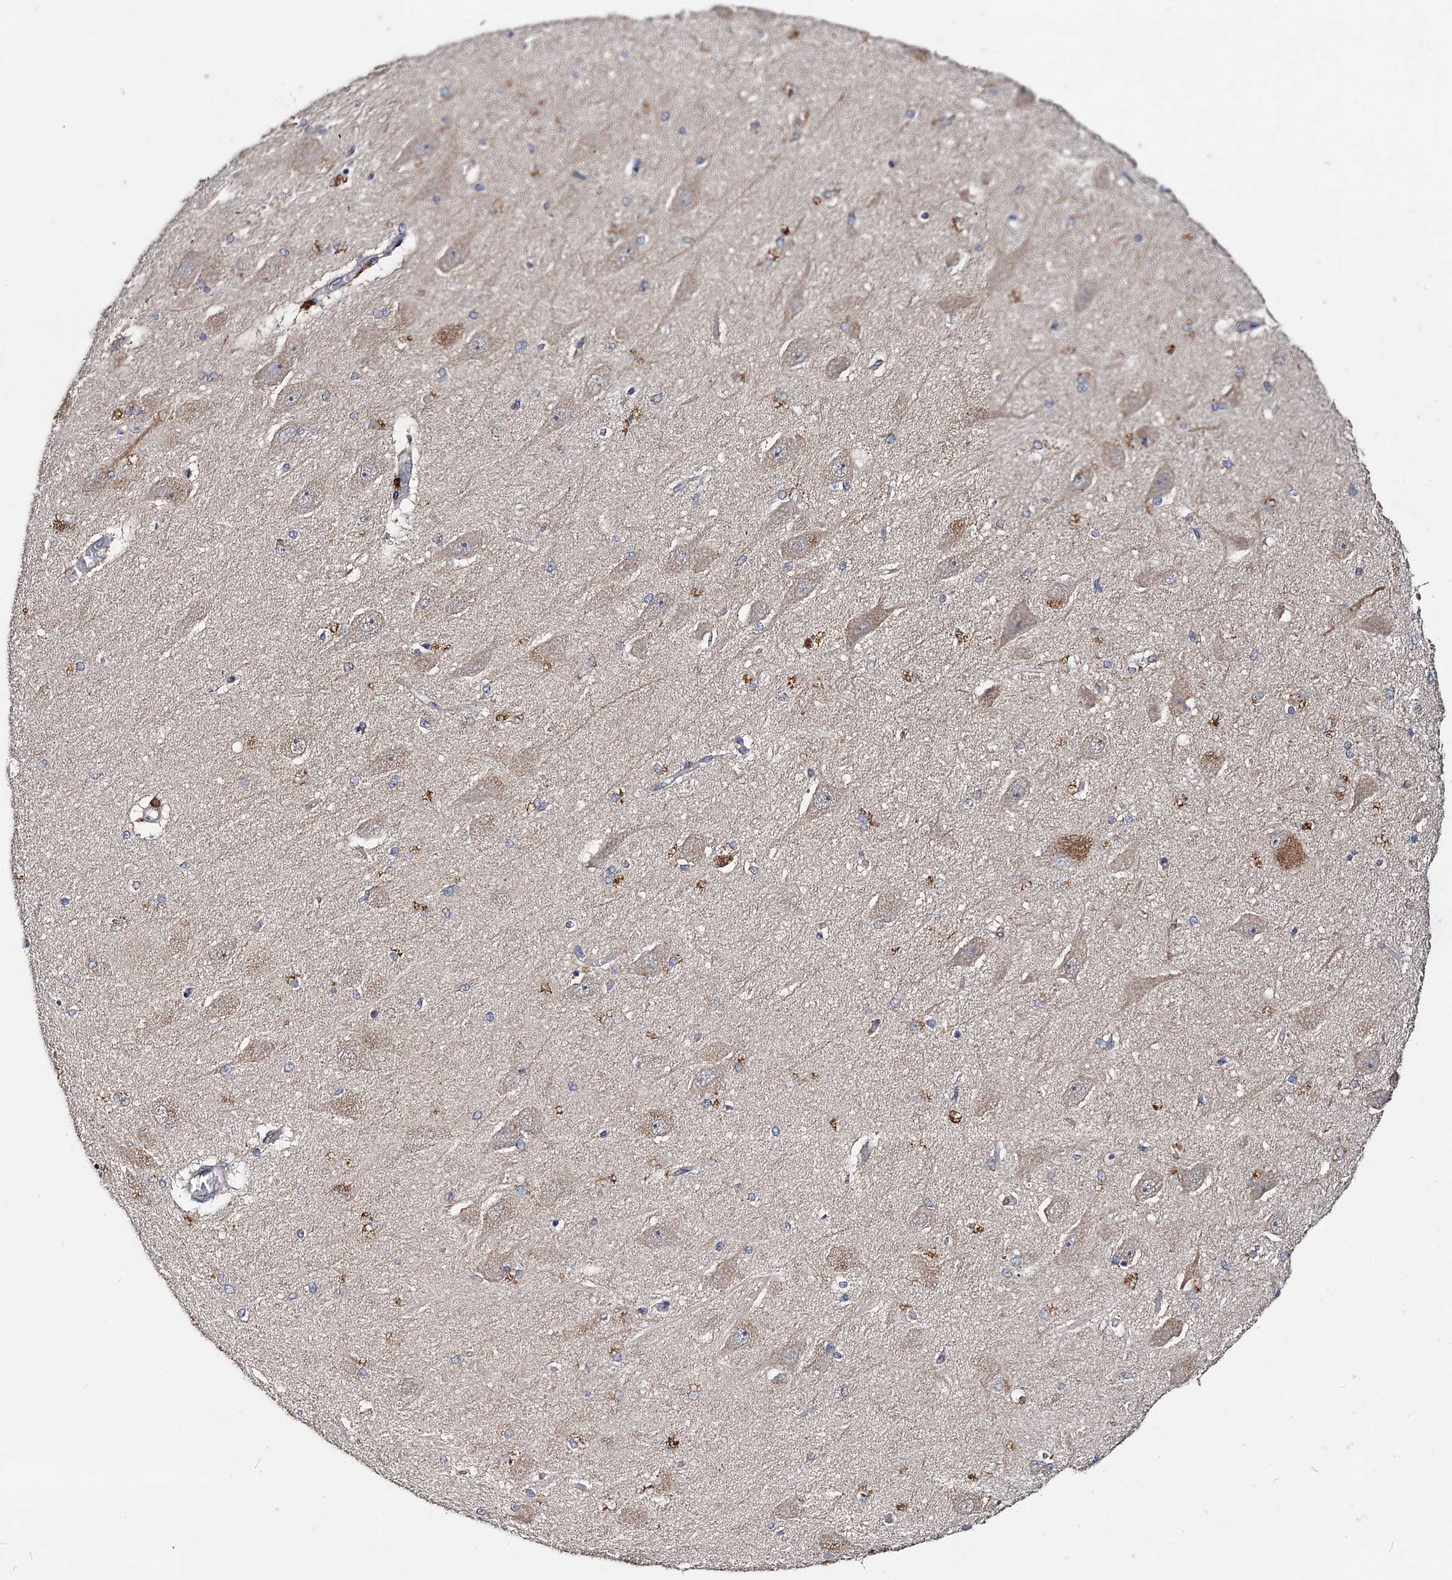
{"staining": {"intensity": "negative", "quantity": "none", "location": "none"}, "tissue": "hippocampus", "cell_type": "Glial cells", "image_type": "normal", "snomed": [{"axis": "morphology", "description": "Normal tissue, NOS"}, {"axis": "topography", "description": "Hippocampus"}], "caption": "The IHC image has no significant expression in glial cells of hippocampus. Nuclei are stained in blue.", "gene": "VPS37D", "patient": {"sex": "female", "age": 54}}